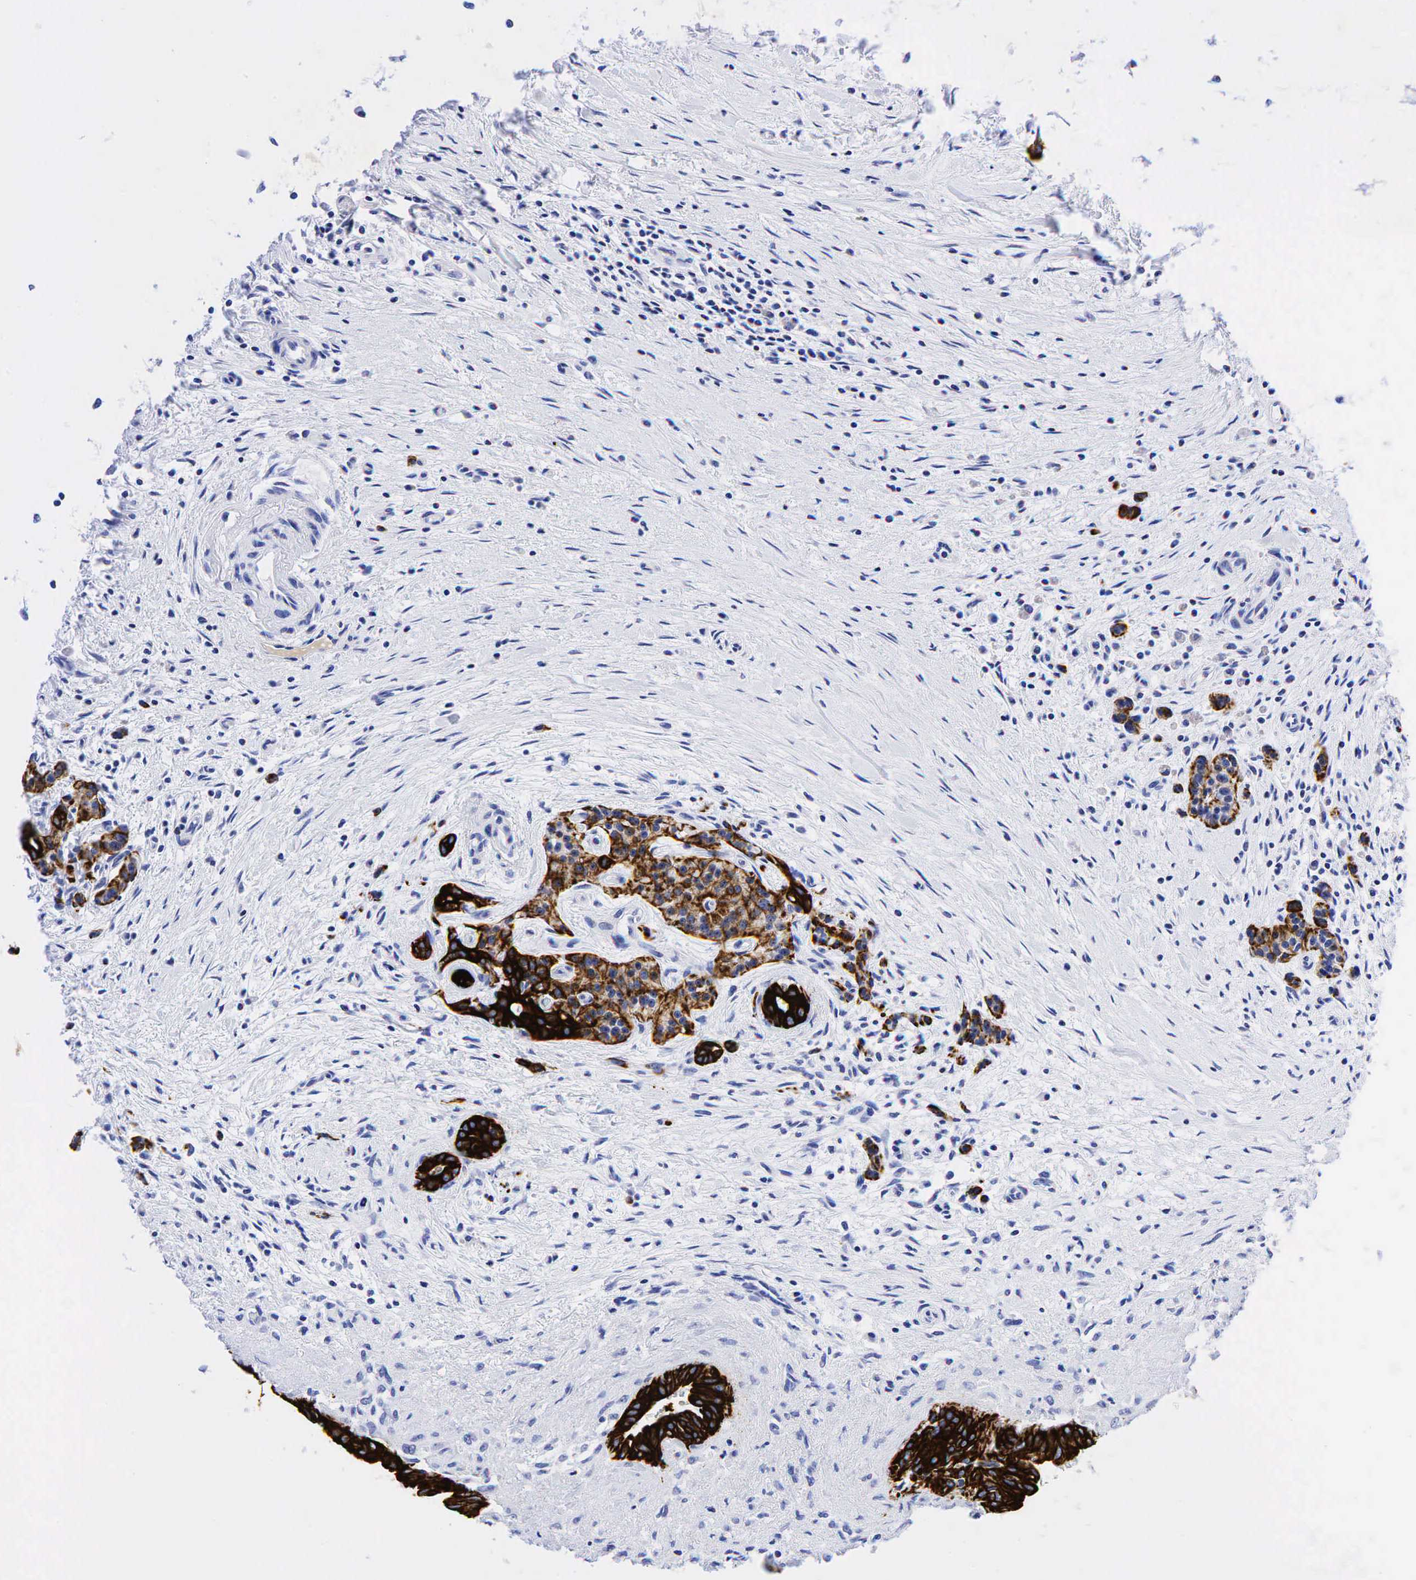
{"staining": {"intensity": "strong", "quantity": ">75%", "location": "cytoplasmic/membranous"}, "tissue": "pancreas", "cell_type": "Exocrine glandular cells", "image_type": "normal", "snomed": [{"axis": "morphology", "description": "Normal tissue, NOS"}, {"axis": "topography", "description": "Pancreas"}], "caption": "High-magnification brightfield microscopy of benign pancreas stained with DAB (brown) and counterstained with hematoxylin (blue). exocrine glandular cells exhibit strong cytoplasmic/membranous positivity is present in about>75% of cells.", "gene": "KRT18", "patient": {"sex": "male", "age": 73}}